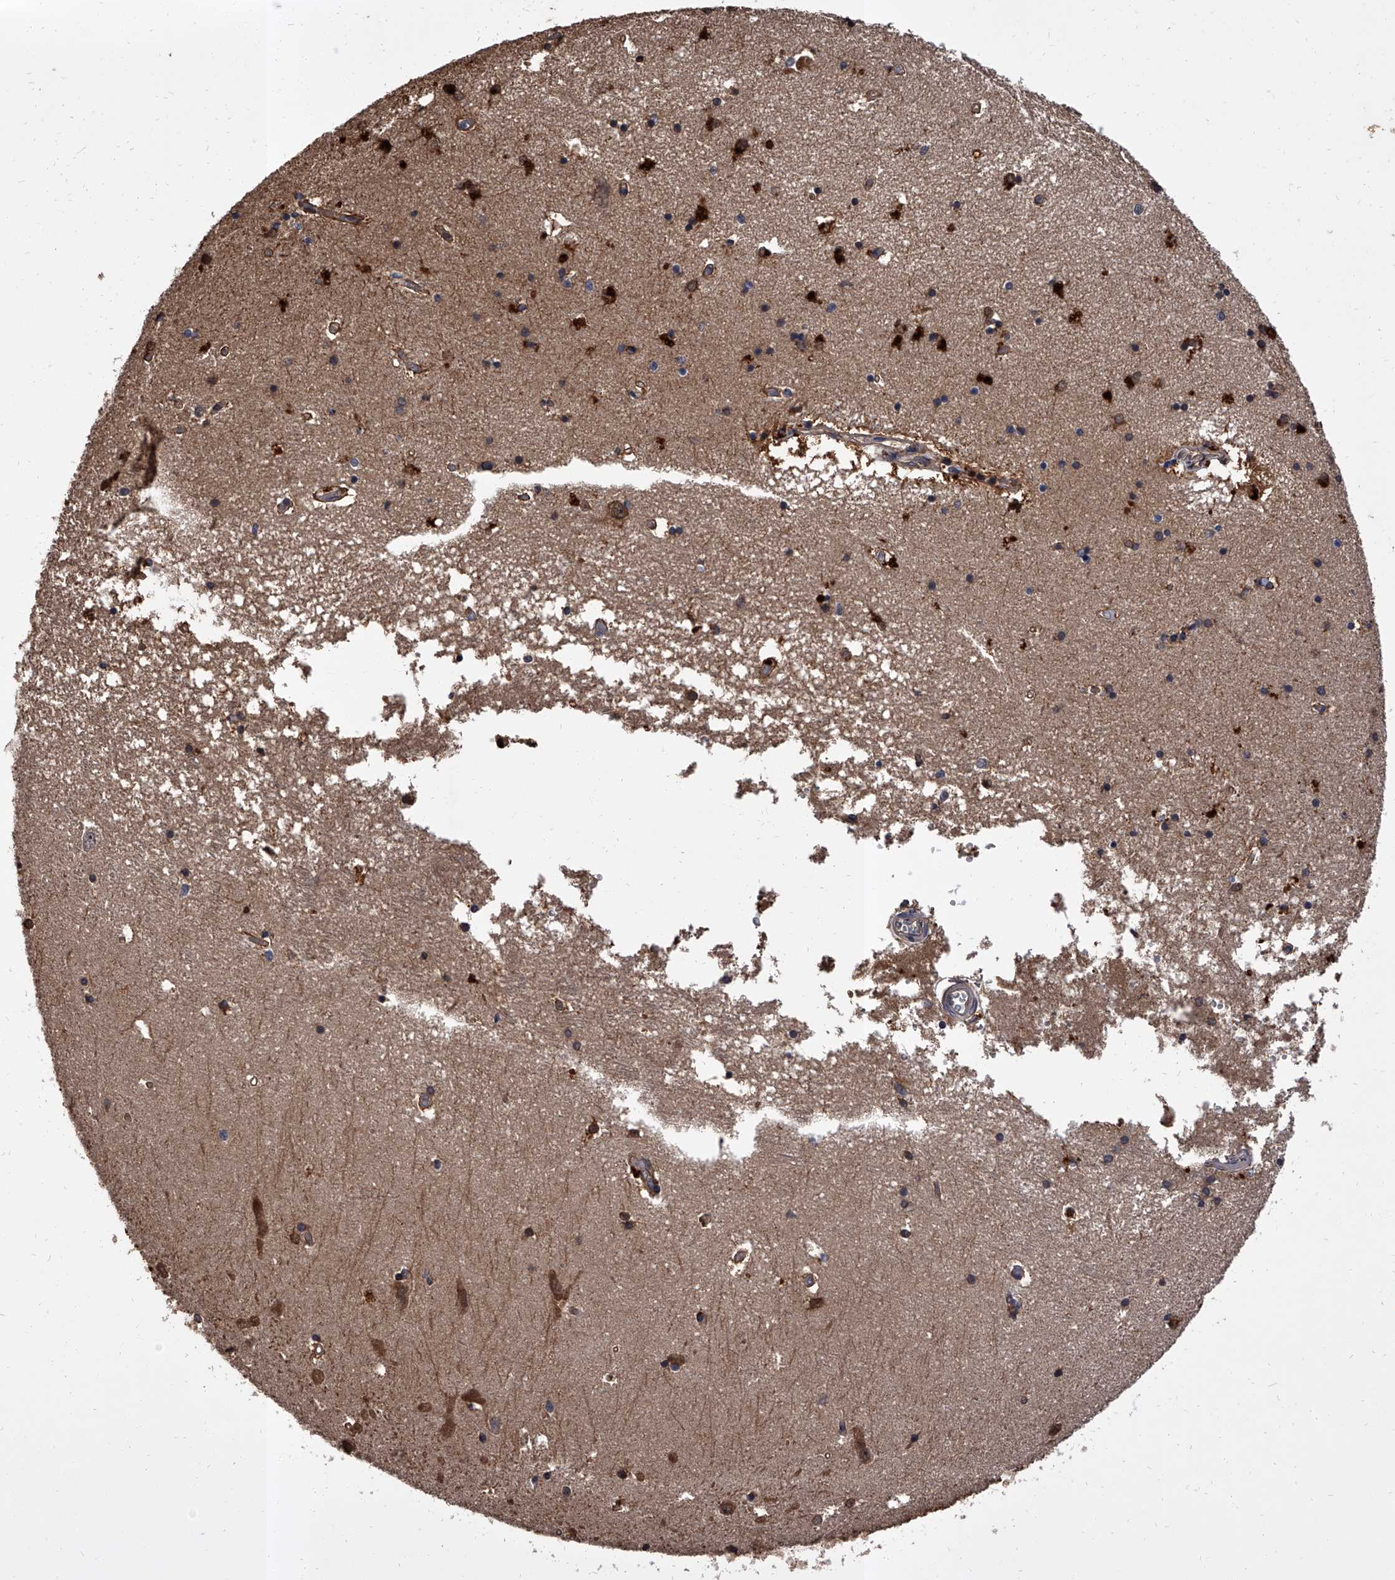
{"staining": {"intensity": "strong", "quantity": "25%-75%", "location": "cytoplasmic/membranous,nuclear"}, "tissue": "hippocampus", "cell_type": "Glial cells", "image_type": "normal", "snomed": [{"axis": "morphology", "description": "Normal tissue, NOS"}, {"axis": "topography", "description": "Hippocampus"}], "caption": "The histopathology image displays immunohistochemical staining of unremarkable hippocampus. There is strong cytoplasmic/membranous,nuclear expression is present in approximately 25%-75% of glial cells.", "gene": "SLC18B1", "patient": {"sex": "male", "age": 45}}